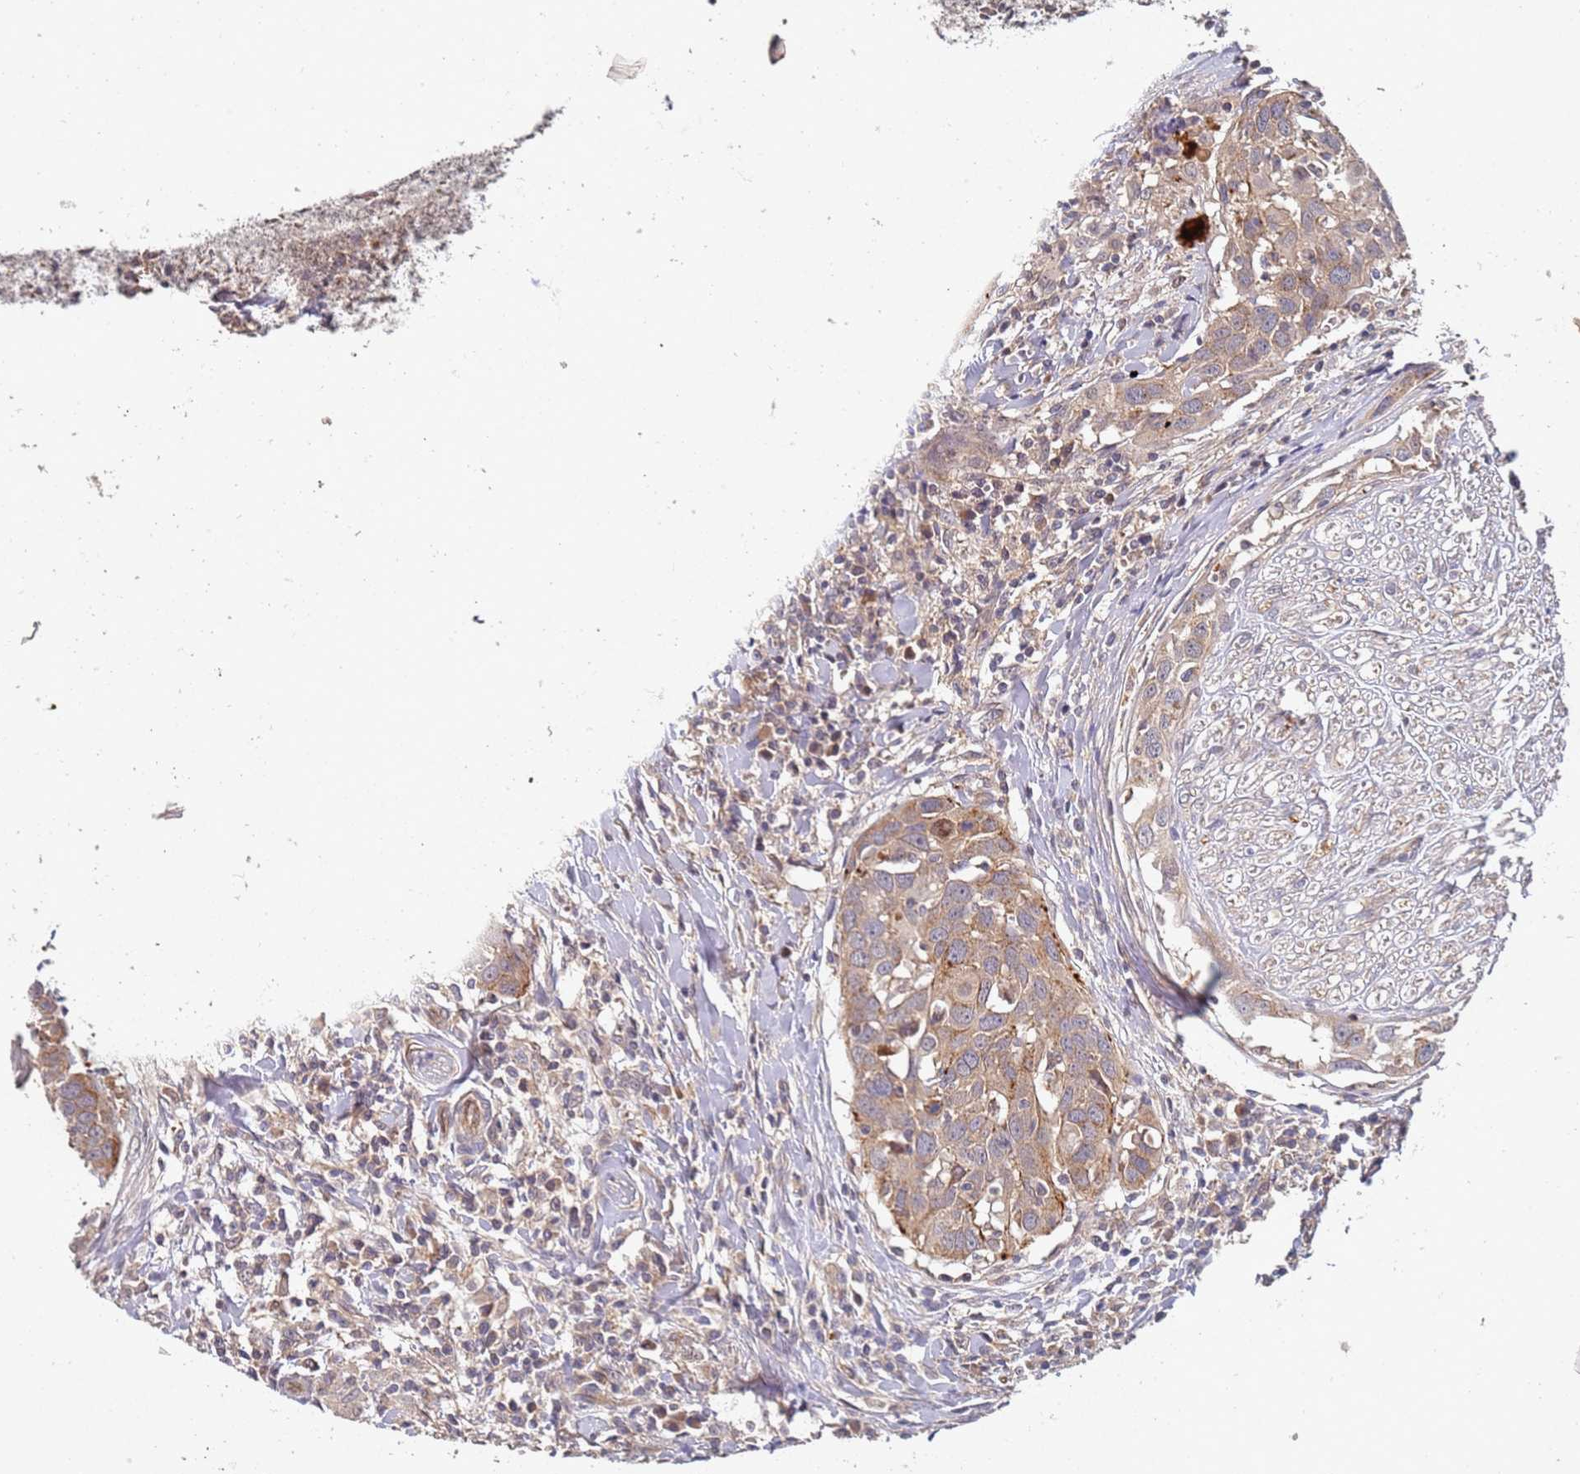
{"staining": {"intensity": "moderate", "quantity": ">75%", "location": "cytoplasmic/membranous"}, "tissue": "head and neck cancer", "cell_type": "Tumor cells", "image_type": "cancer", "snomed": [{"axis": "morphology", "description": "Squamous cell carcinoma, NOS"}, {"axis": "topography", "description": "Oral tissue"}, {"axis": "topography", "description": "Head-Neck"}], "caption": "The immunohistochemical stain labels moderate cytoplasmic/membranous positivity in tumor cells of head and neck cancer tissue.", "gene": "ABCB6", "patient": {"sex": "female", "age": 50}}